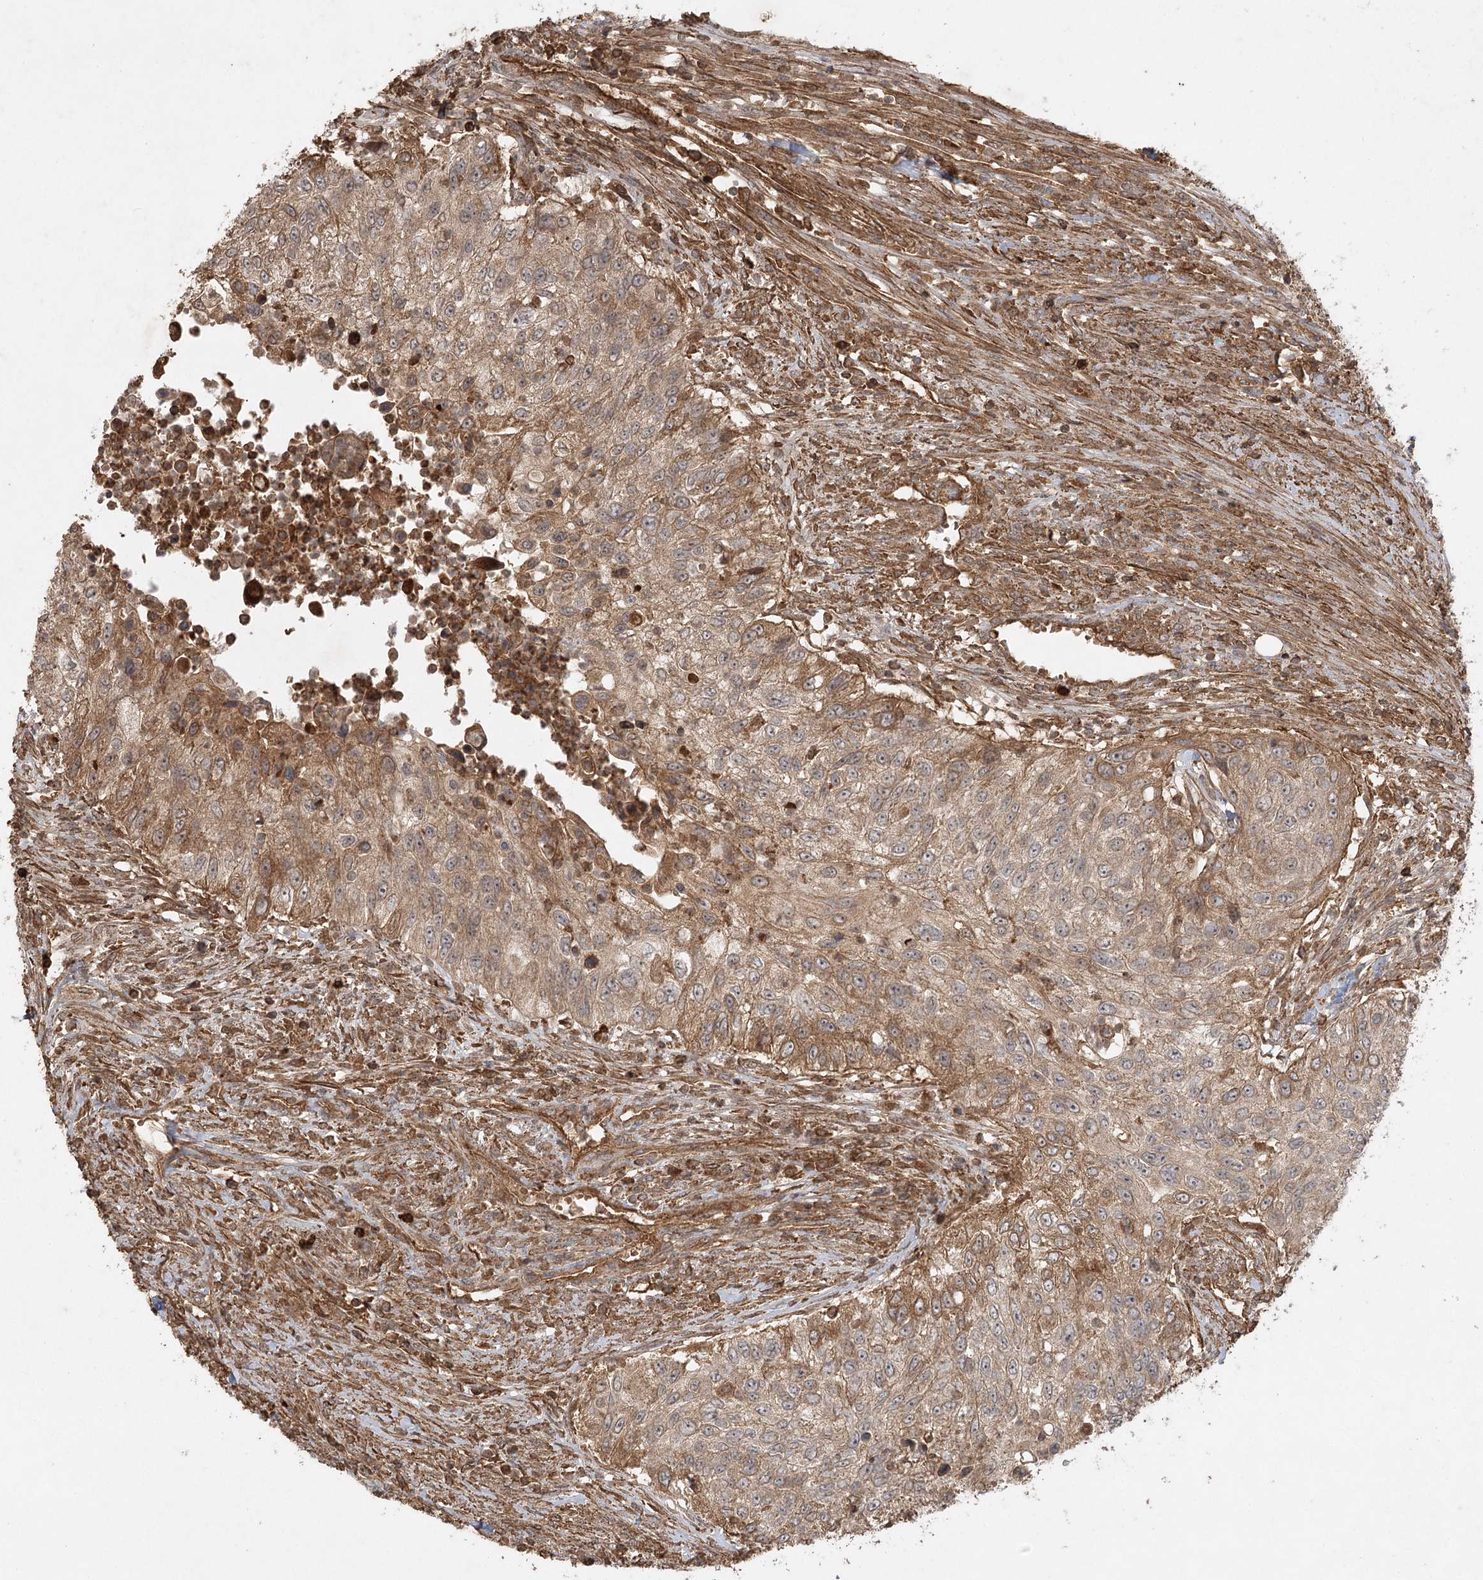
{"staining": {"intensity": "weak", "quantity": ">75%", "location": "cytoplasmic/membranous"}, "tissue": "urothelial cancer", "cell_type": "Tumor cells", "image_type": "cancer", "snomed": [{"axis": "morphology", "description": "Urothelial carcinoma, High grade"}, {"axis": "topography", "description": "Urinary bladder"}], "caption": "Urothelial cancer was stained to show a protein in brown. There is low levels of weak cytoplasmic/membranous positivity in about >75% of tumor cells.", "gene": "ARL13A", "patient": {"sex": "female", "age": 60}}